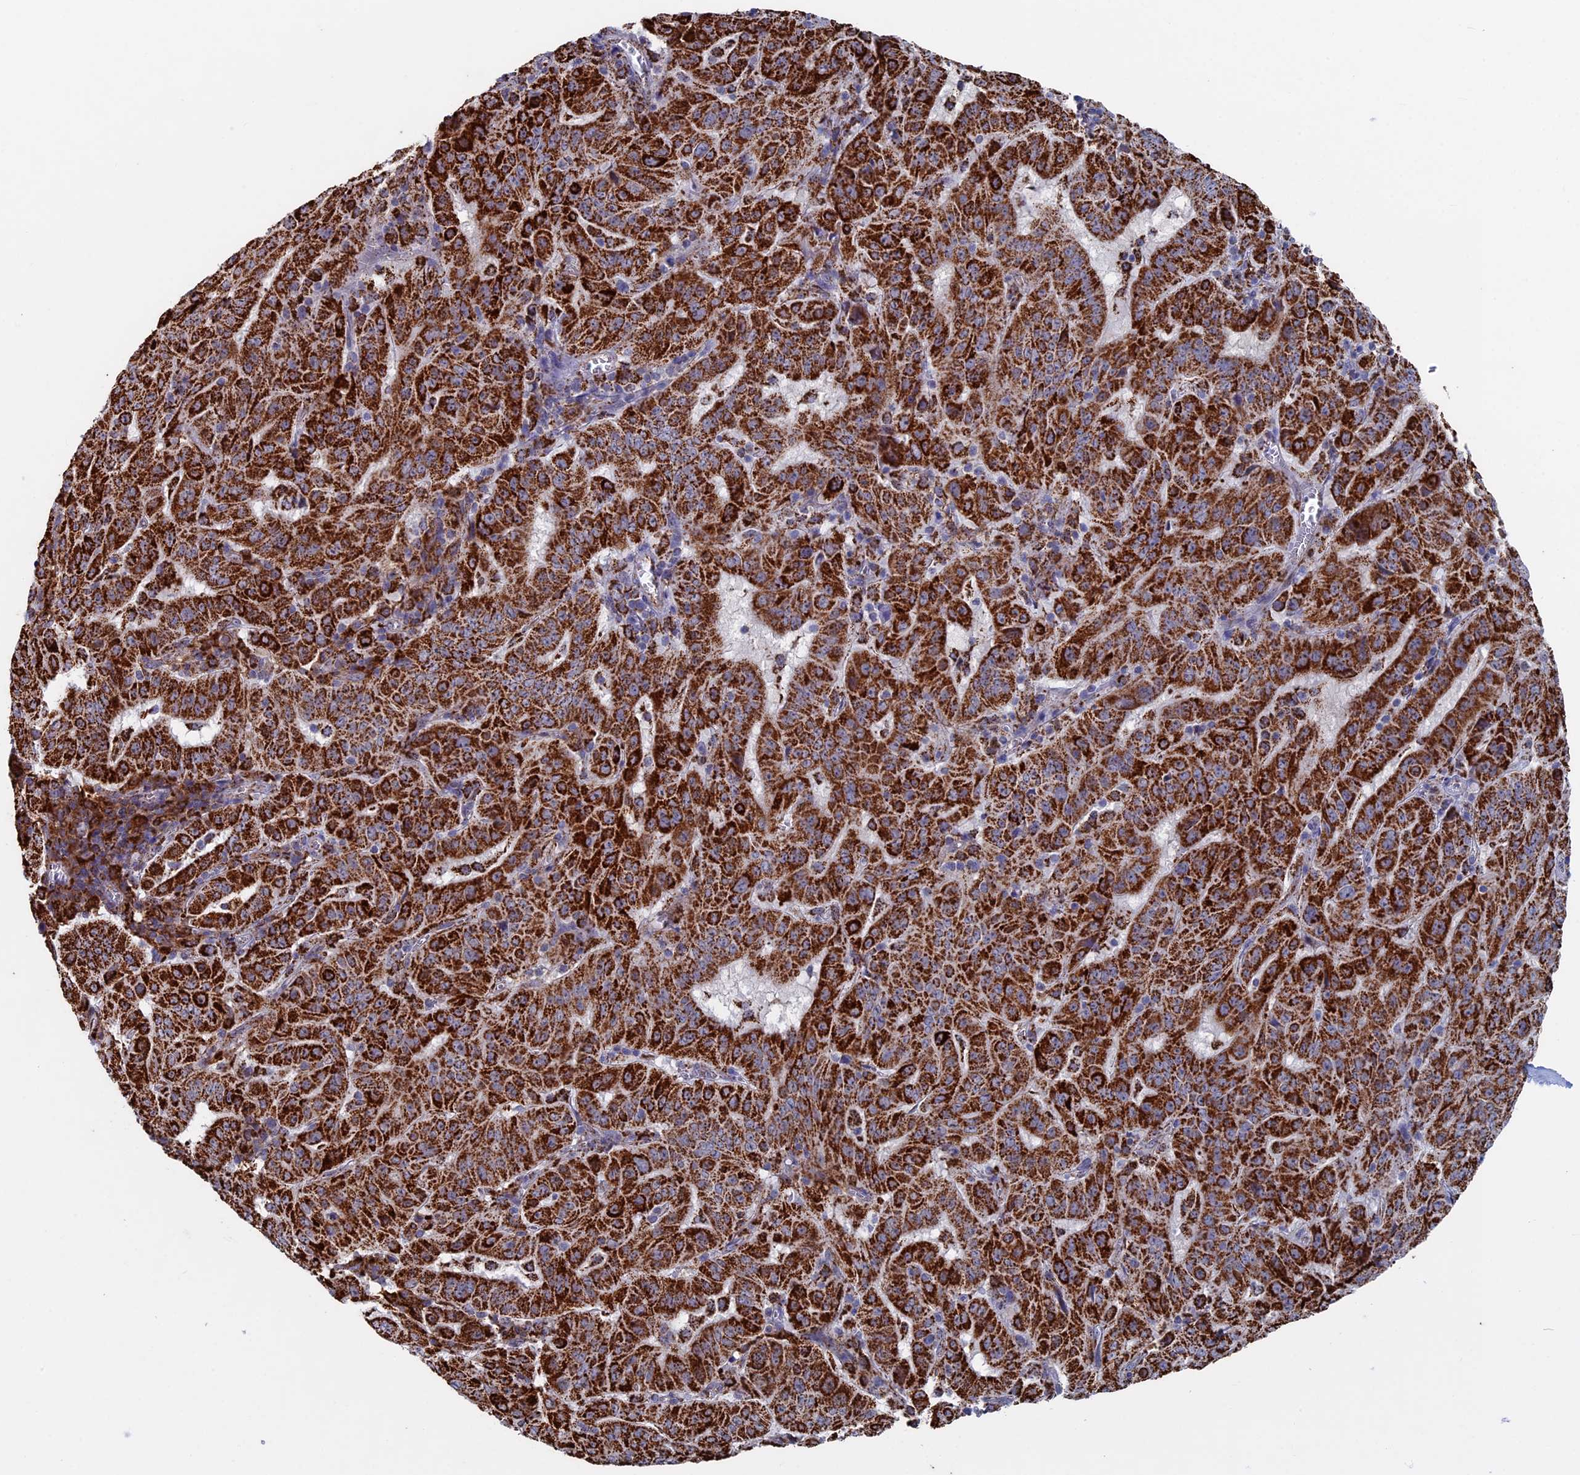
{"staining": {"intensity": "strong", "quantity": ">75%", "location": "cytoplasmic/membranous"}, "tissue": "pancreatic cancer", "cell_type": "Tumor cells", "image_type": "cancer", "snomed": [{"axis": "morphology", "description": "Adenocarcinoma, NOS"}, {"axis": "topography", "description": "Pancreas"}], "caption": "Brown immunohistochemical staining in human pancreatic cancer shows strong cytoplasmic/membranous staining in approximately >75% of tumor cells.", "gene": "SEC24D", "patient": {"sex": "male", "age": 63}}